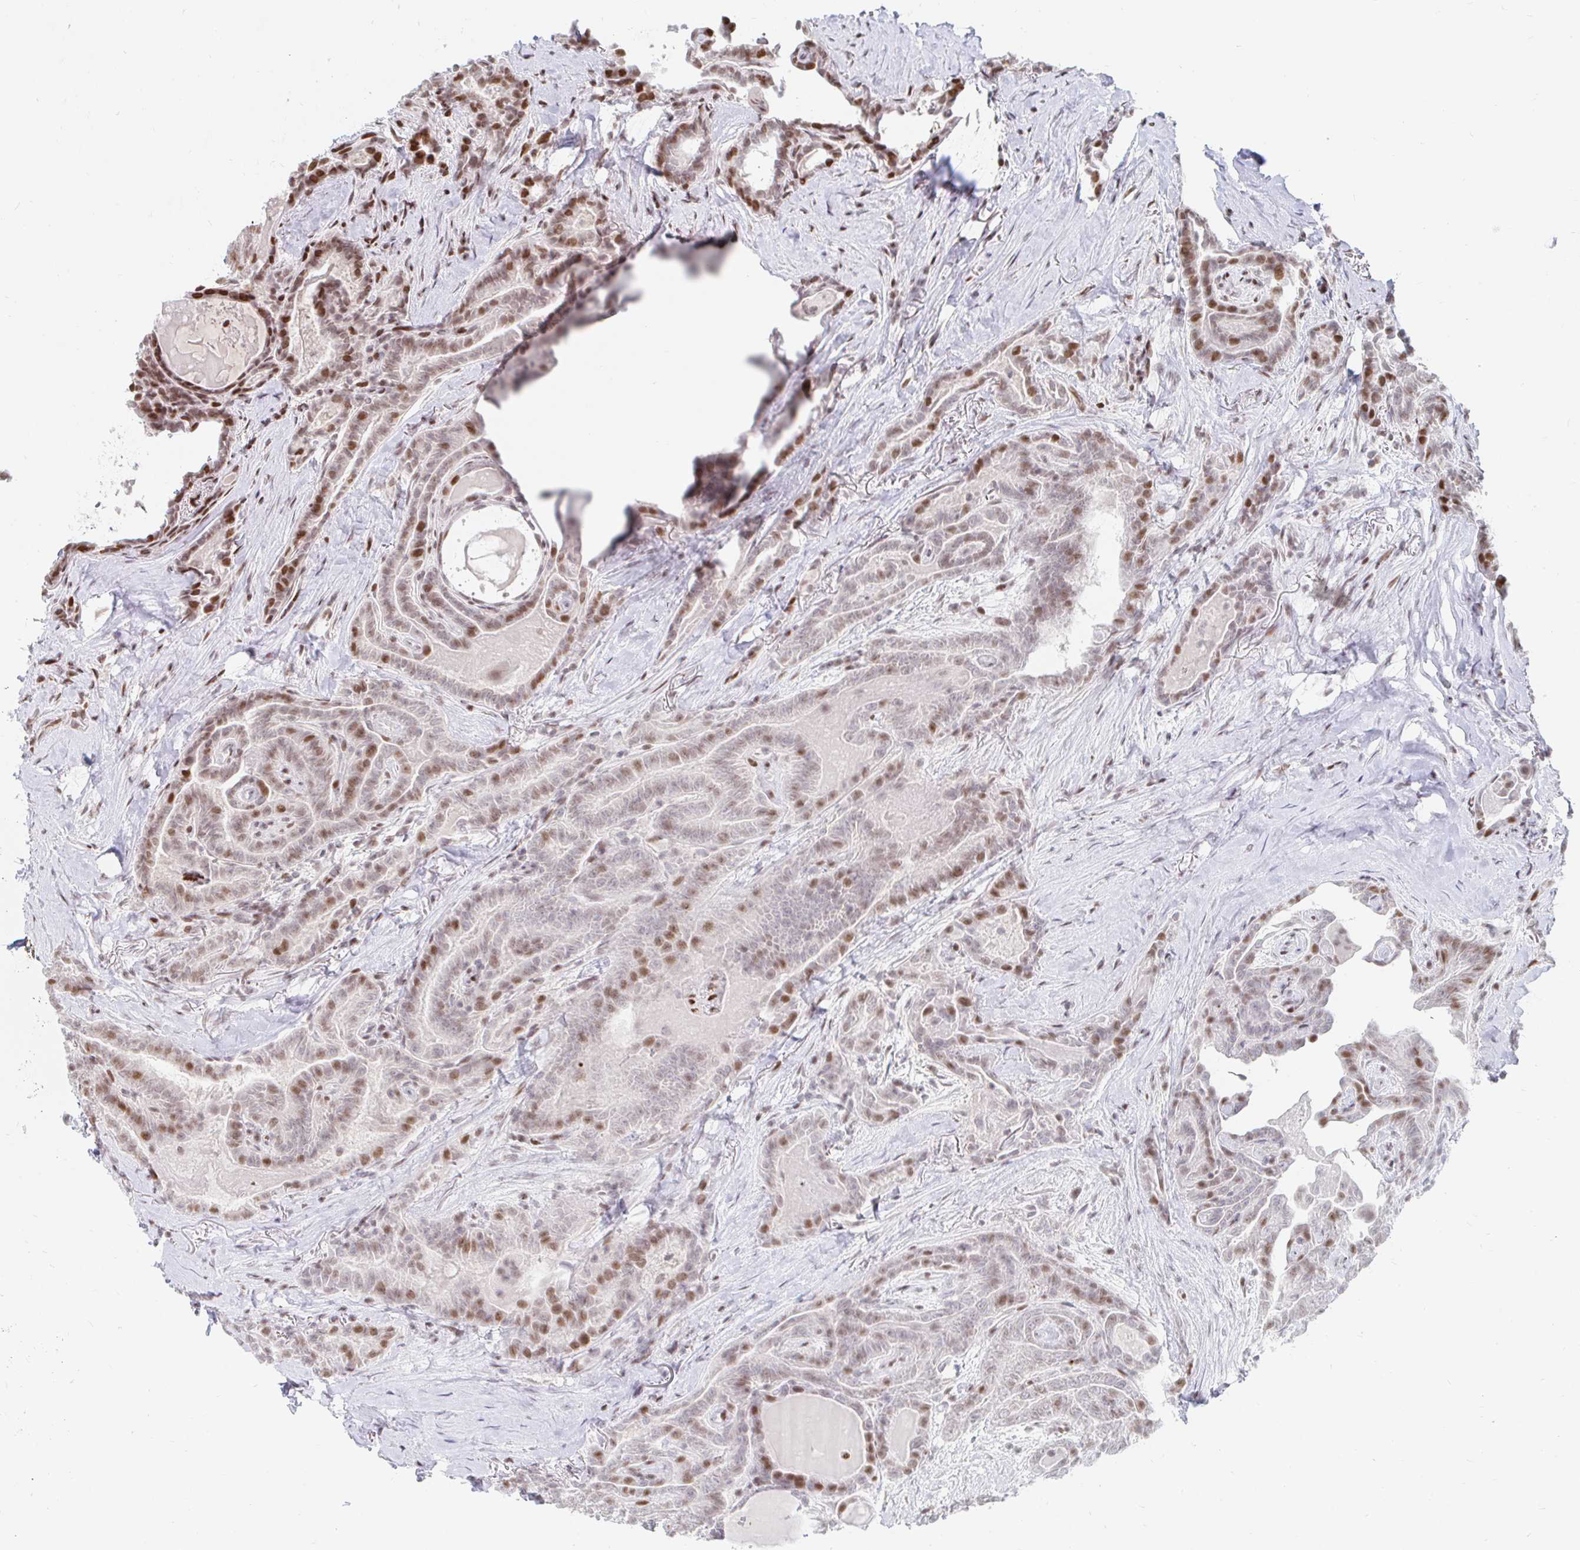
{"staining": {"intensity": "moderate", "quantity": ">75%", "location": "nuclear"}, "tissue": "thyroid cancer", "cell_type": "Tumor cells", "image_type": "cancer", "snomed": [{"axis": "morphology", "description": "Papillary adenocarcinoma, NOS"}, {"axis": "topography", "description": "Thyroid gland"}], "caption": "This photomicrograph reveals IHC staining of human thyroid cancer, with medium moderate nuclear expression in about >75% of tumor cells.", "gene": "HOXC10", "patient": {"sex": "female", "age": 61}}